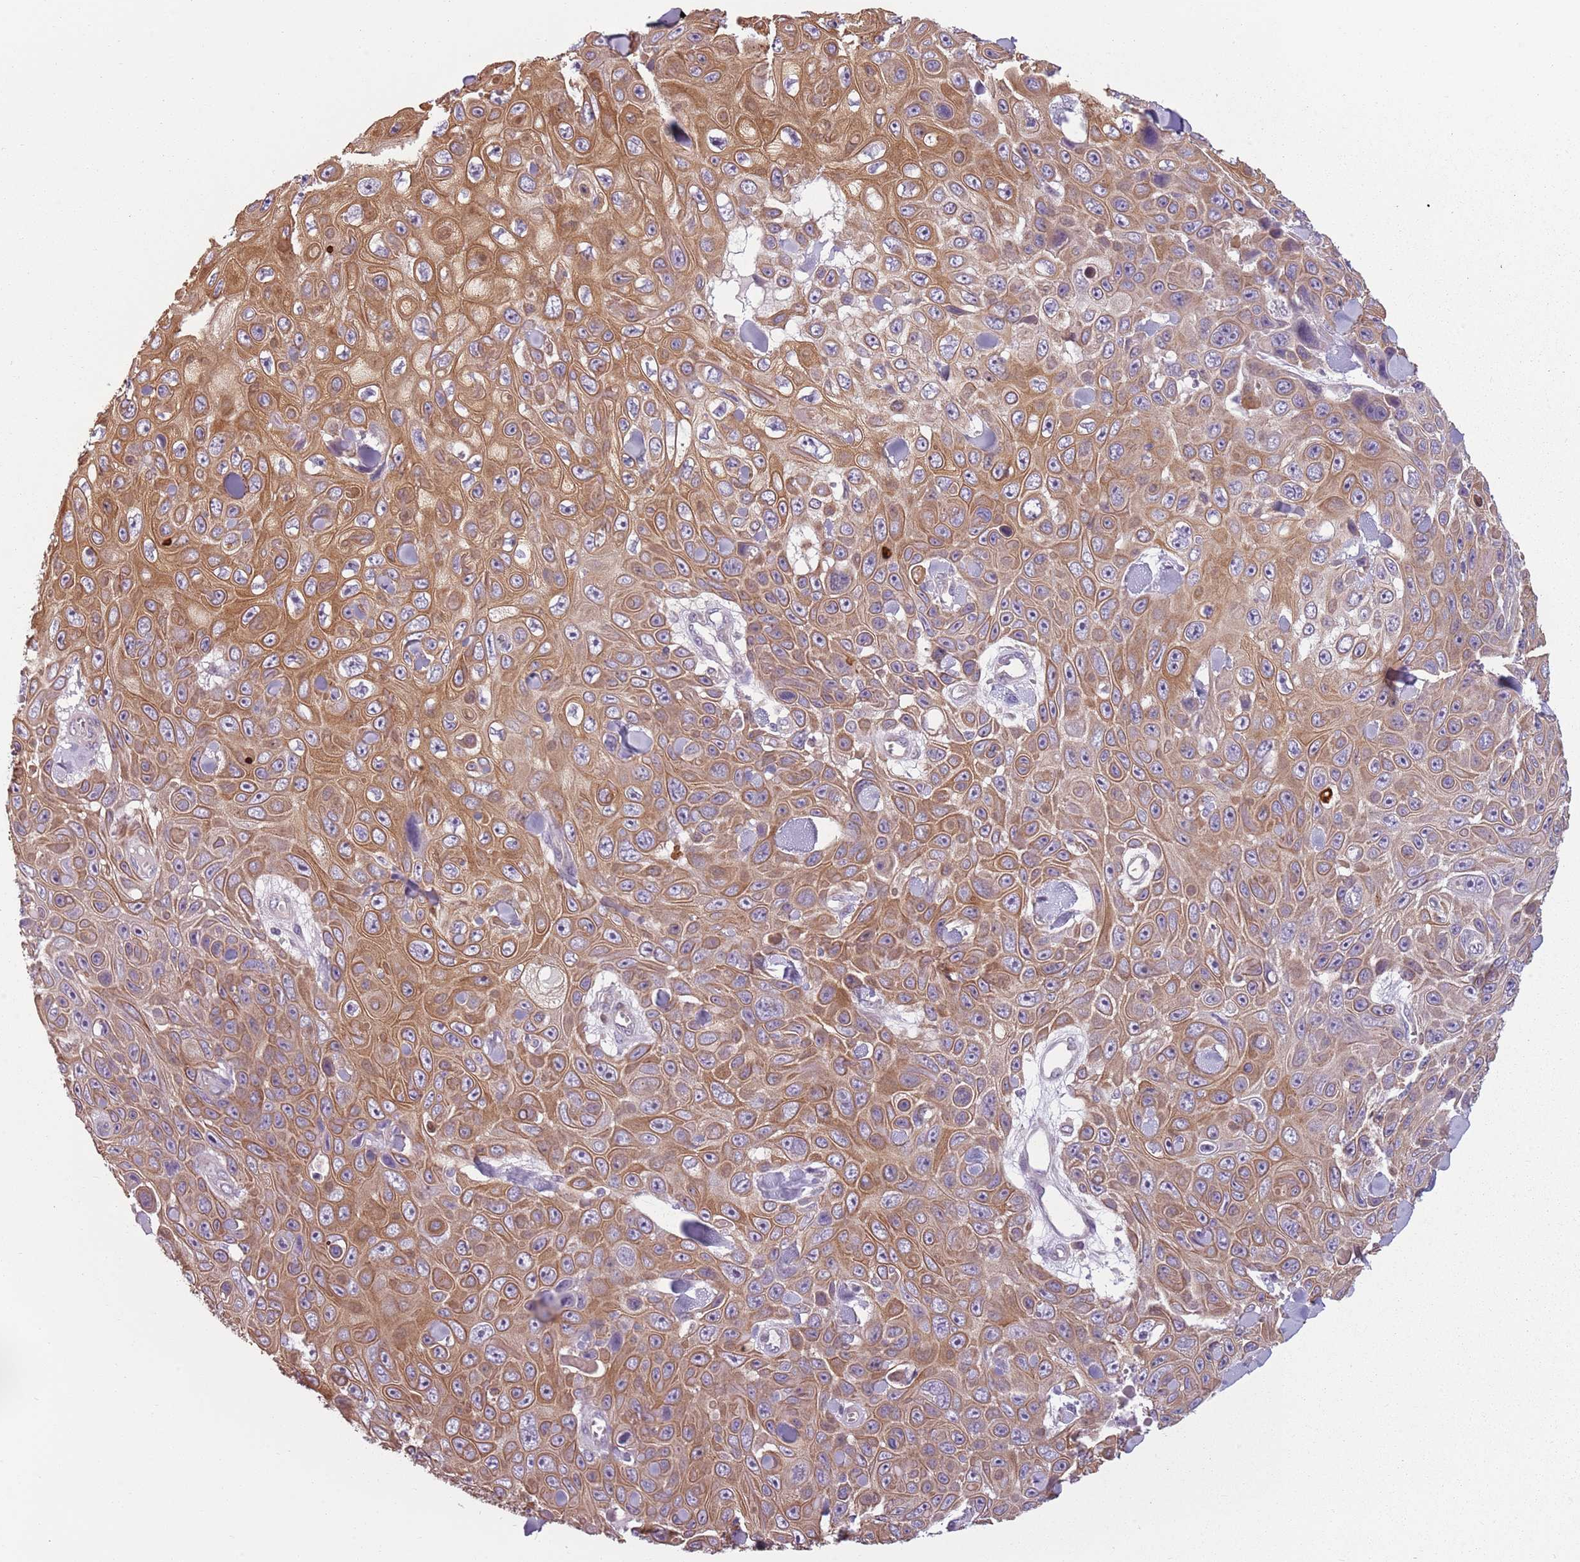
{"staining": {"intensity": "moderate", "quantity": "25%-75%", "location": "cytoplasmic/membranous"}, "tissue": "skin cancer", "cell_type": "Tumor cells", "image_type": "cancer", "snomed": [{"axis": "morphology", "description": "Squamous cell carcinoma, NOS"}, {"axis": "topography", "description": "Skin"}], "caption": "Immunohistochemistry (IHC) of skin cancer (squamous cell carcinoma) displays medium levels of moderate cytoplasmic/membranous positivity in about 25%-75% of tumor cells.", "gene": "TLCD2", "patient": {"sex": "male", "age": 82}}